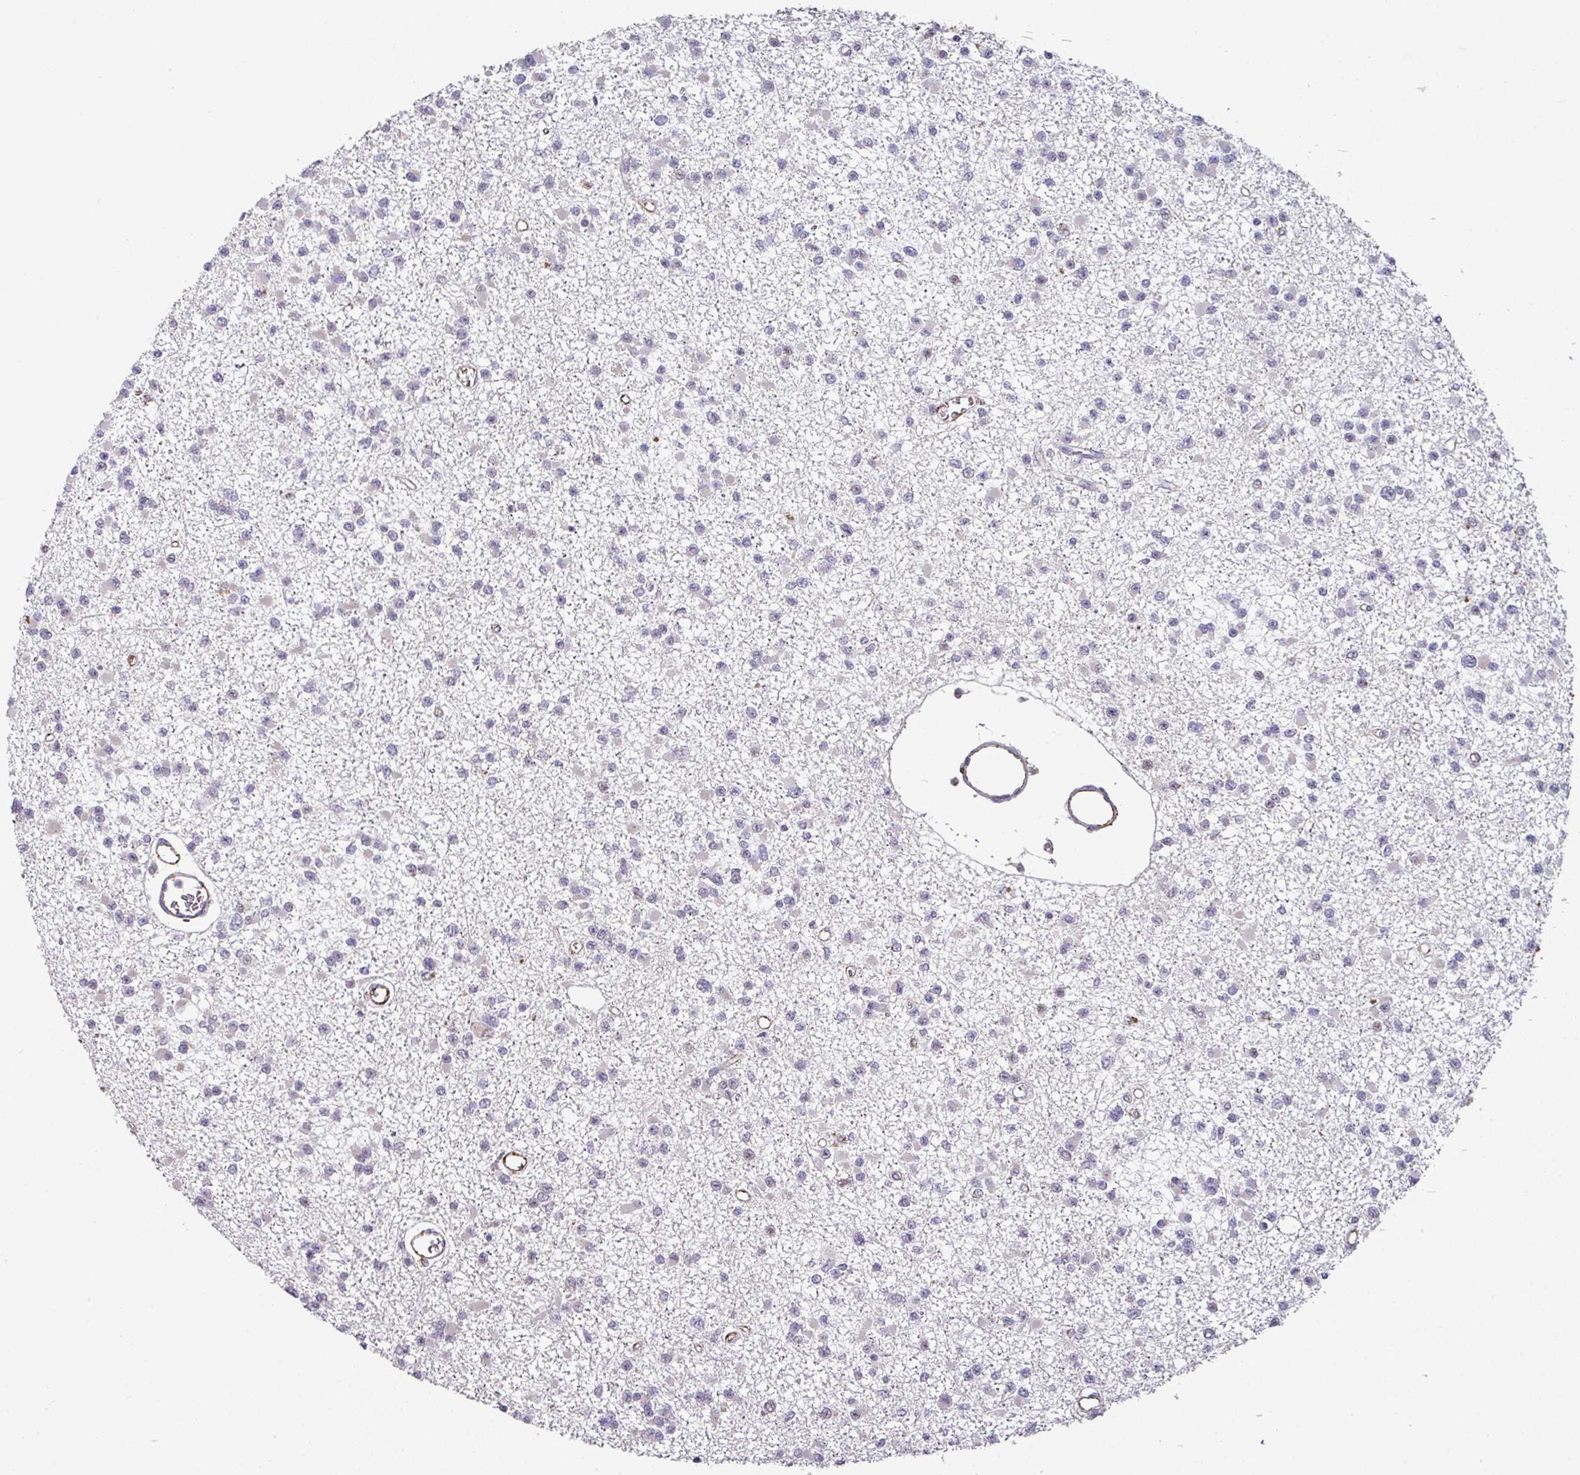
{"staining": {"intensity": "negative", "quantity": "none", "location": "none"}, "tissue": "glioma", "cell_type": "Tumor cells", "image_type": "cancer", "snomed": [{"axis": "morphology", "description": "Glioma, malignant, Low grade"}, {"axis": "topography", "description": "Brain"}], "caption": "Tumor cells are negative for protein expression in human glioma.", "gene": "SIDT2", "patient": {"sex": "female", "age": 22}}